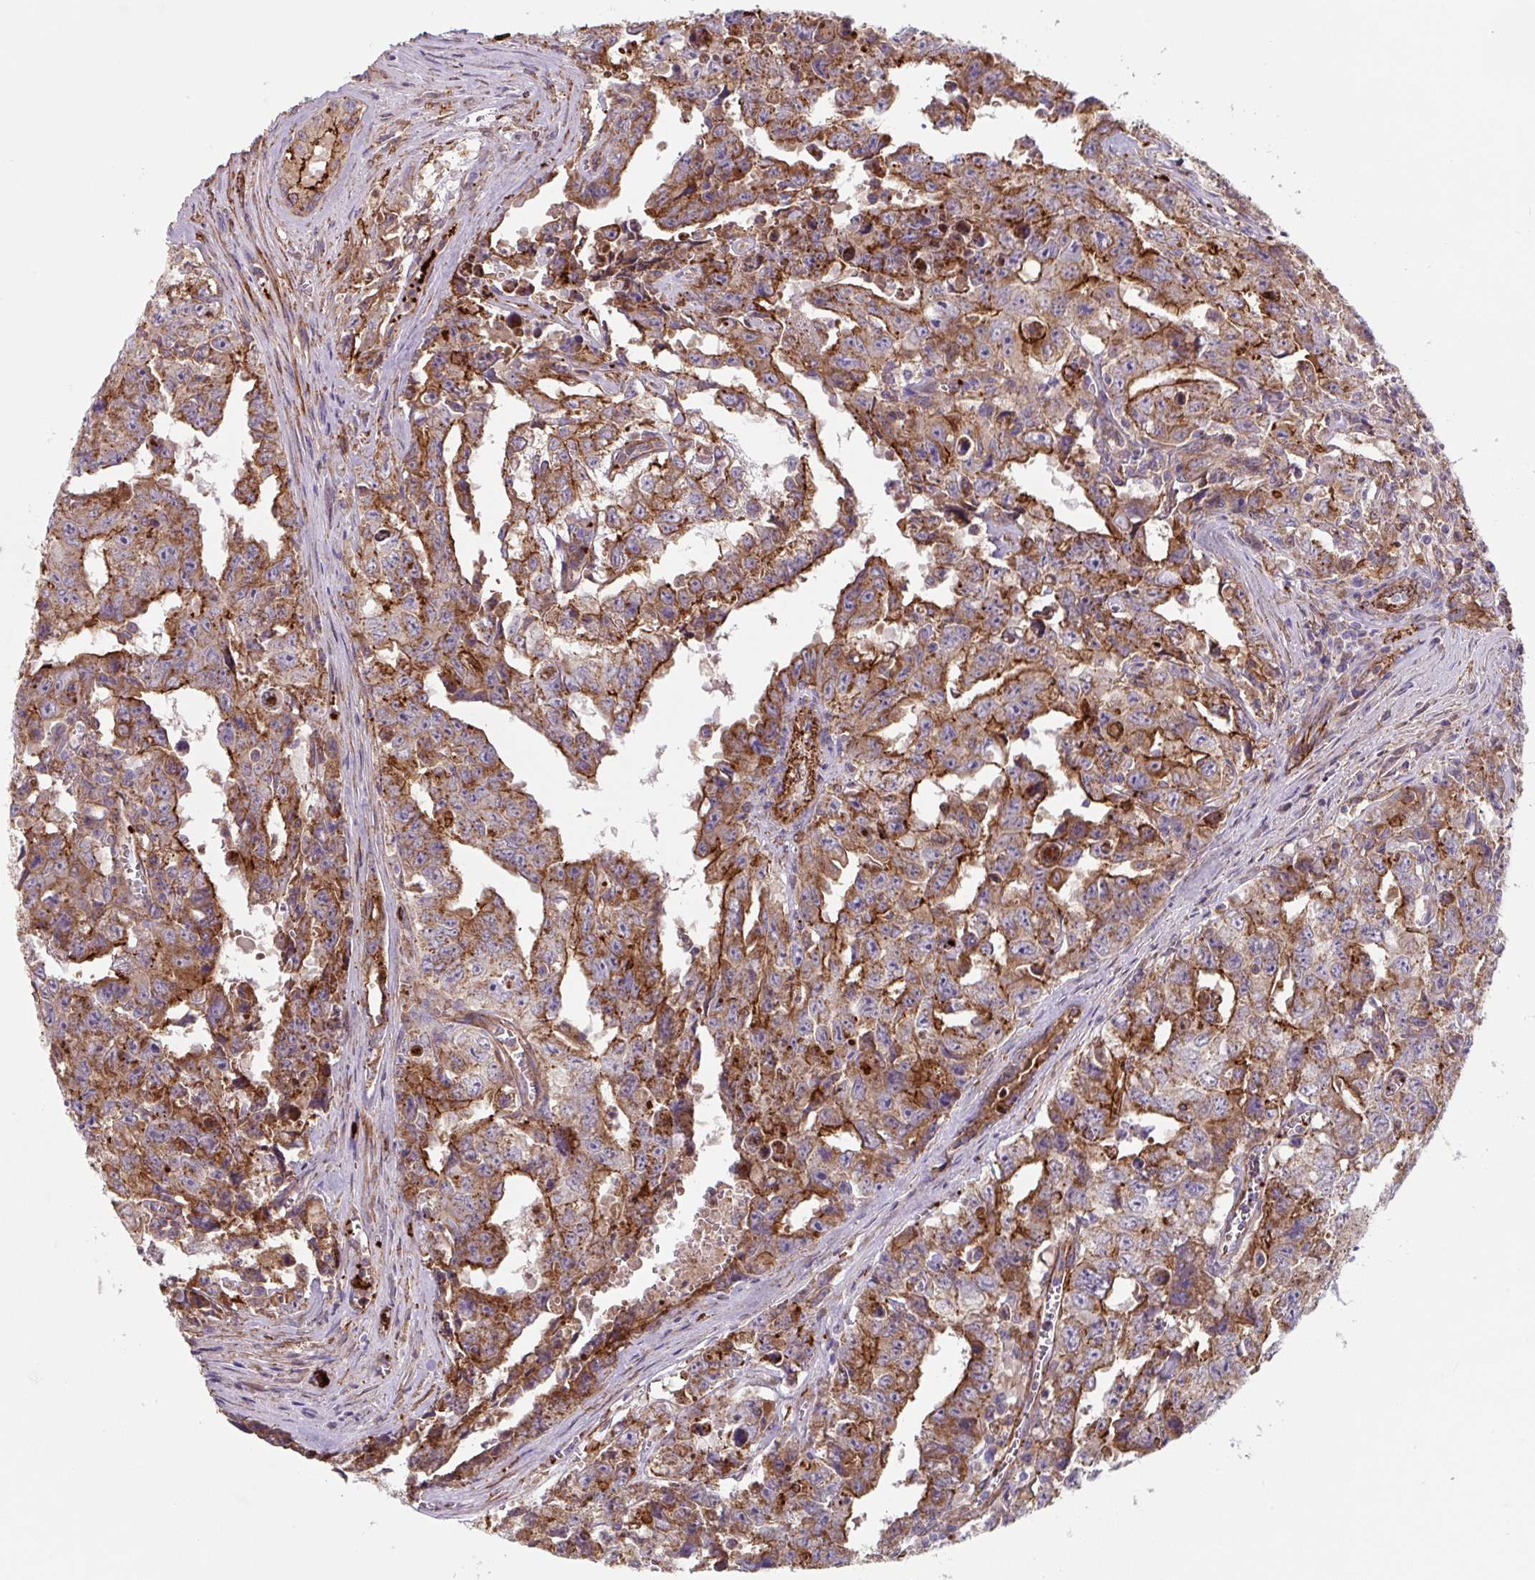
{"staining": {"intensity": "moderate", "quantity": ">75%", "location": "cytoplasmic/membranous"}, "tissue": "testis cancer", "cell_type": "Tumor cells", "image_type": "cancer", "snomed": [{"axis": "morphology", "description": "Carcinoma, Embryonal, NOS"}, {"axis": "topography", "description": "Testis"}], "caption": "A brown stain shows moderate cytoplasmic/membranous positivity of a protein in human testis cancer (embryonal carcinoma) tumor cells.", "gene": "DHFR2", "patient": {"sex": "male", "age": 24}}